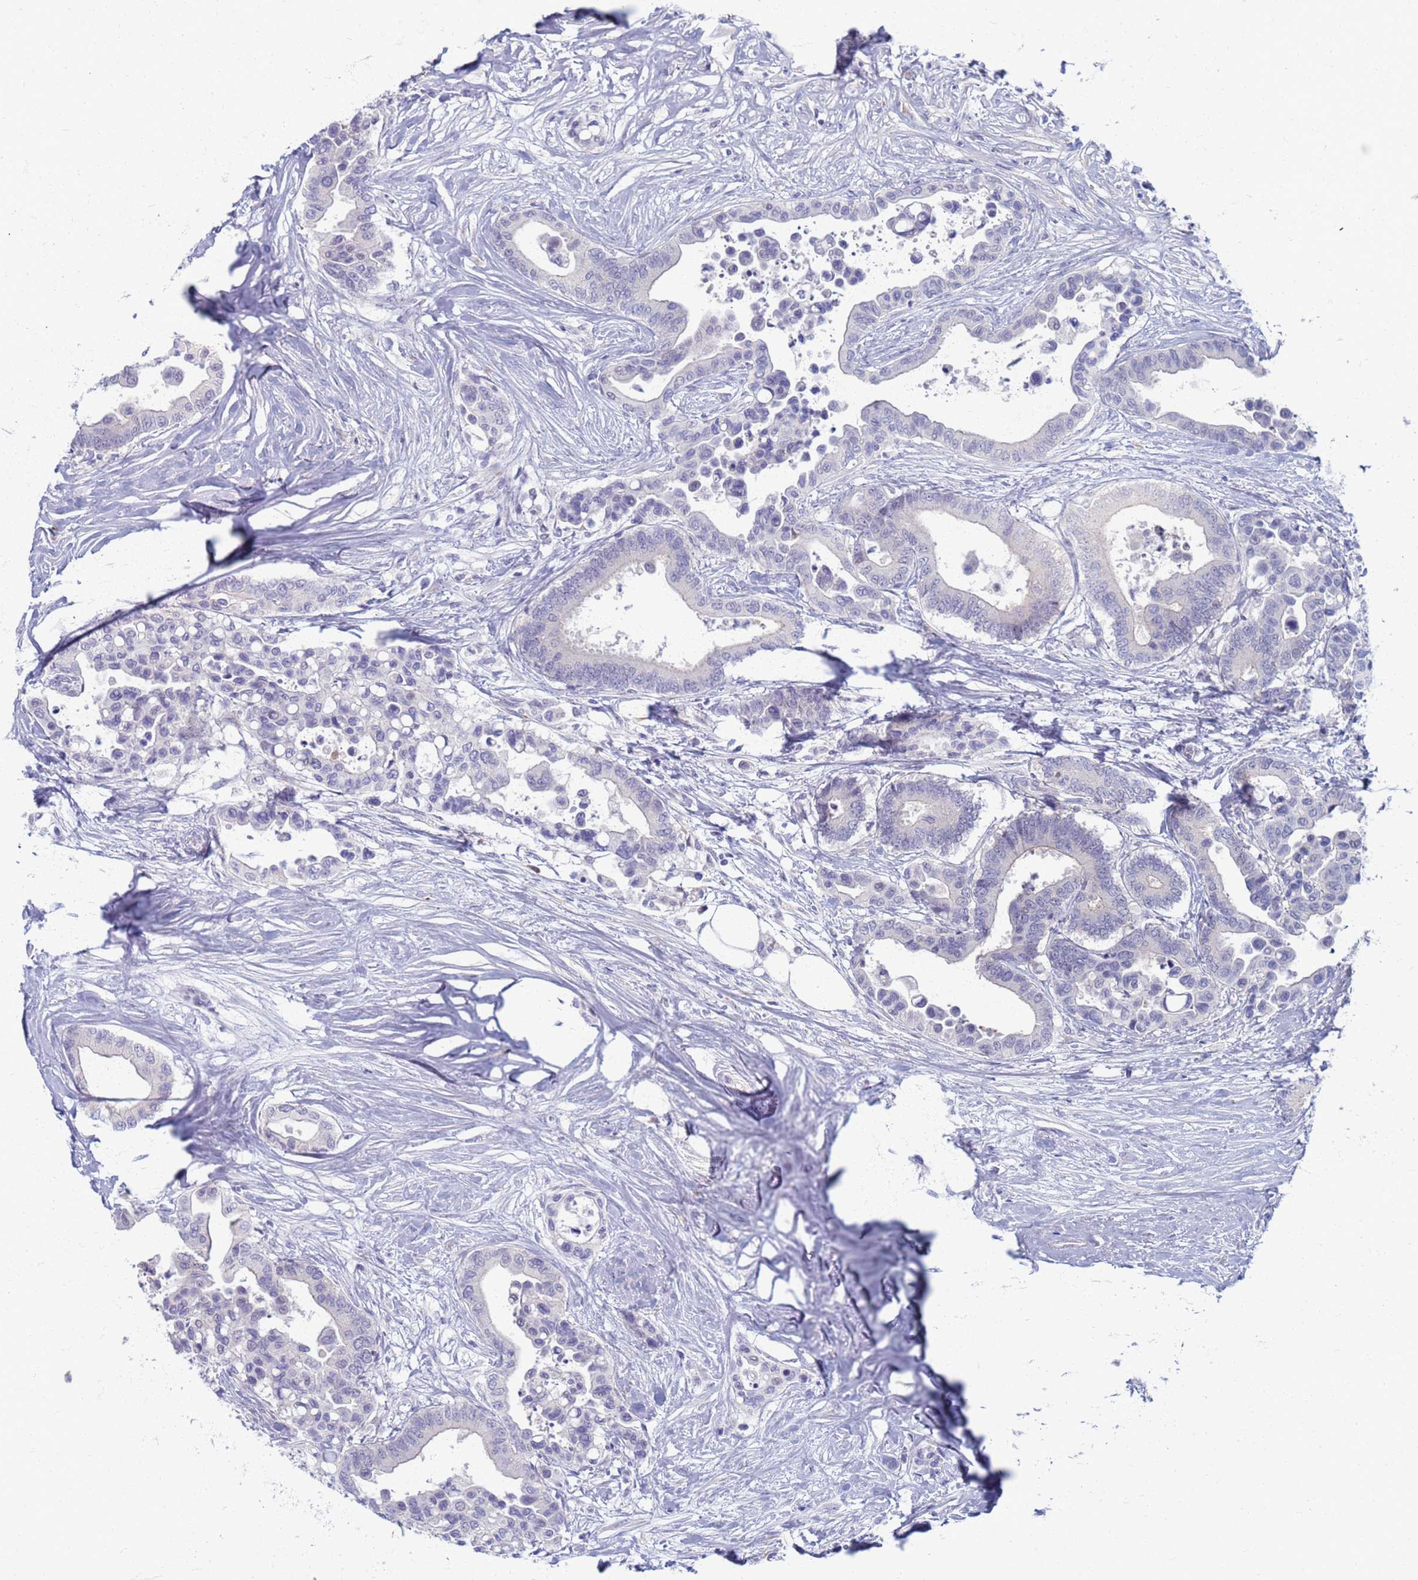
{"staining": {"intensity": "negative", "quantity": "none", "location": "none"}, "tissue": "colorectal cancer", "cell_type": "Tumor cells", "image_type": "cancer", "snomed": [{"axis": "morphology", "description": "Adenocarcinoma, NOS"}, {"axis": "topography", "description": "Colon"}], "caption": "Tumor cells are negative for brown protein staining in adenocarcinoma (colorectal).", "gene": "CLCA2", "patient": {"sex": "male", "age": 82}}